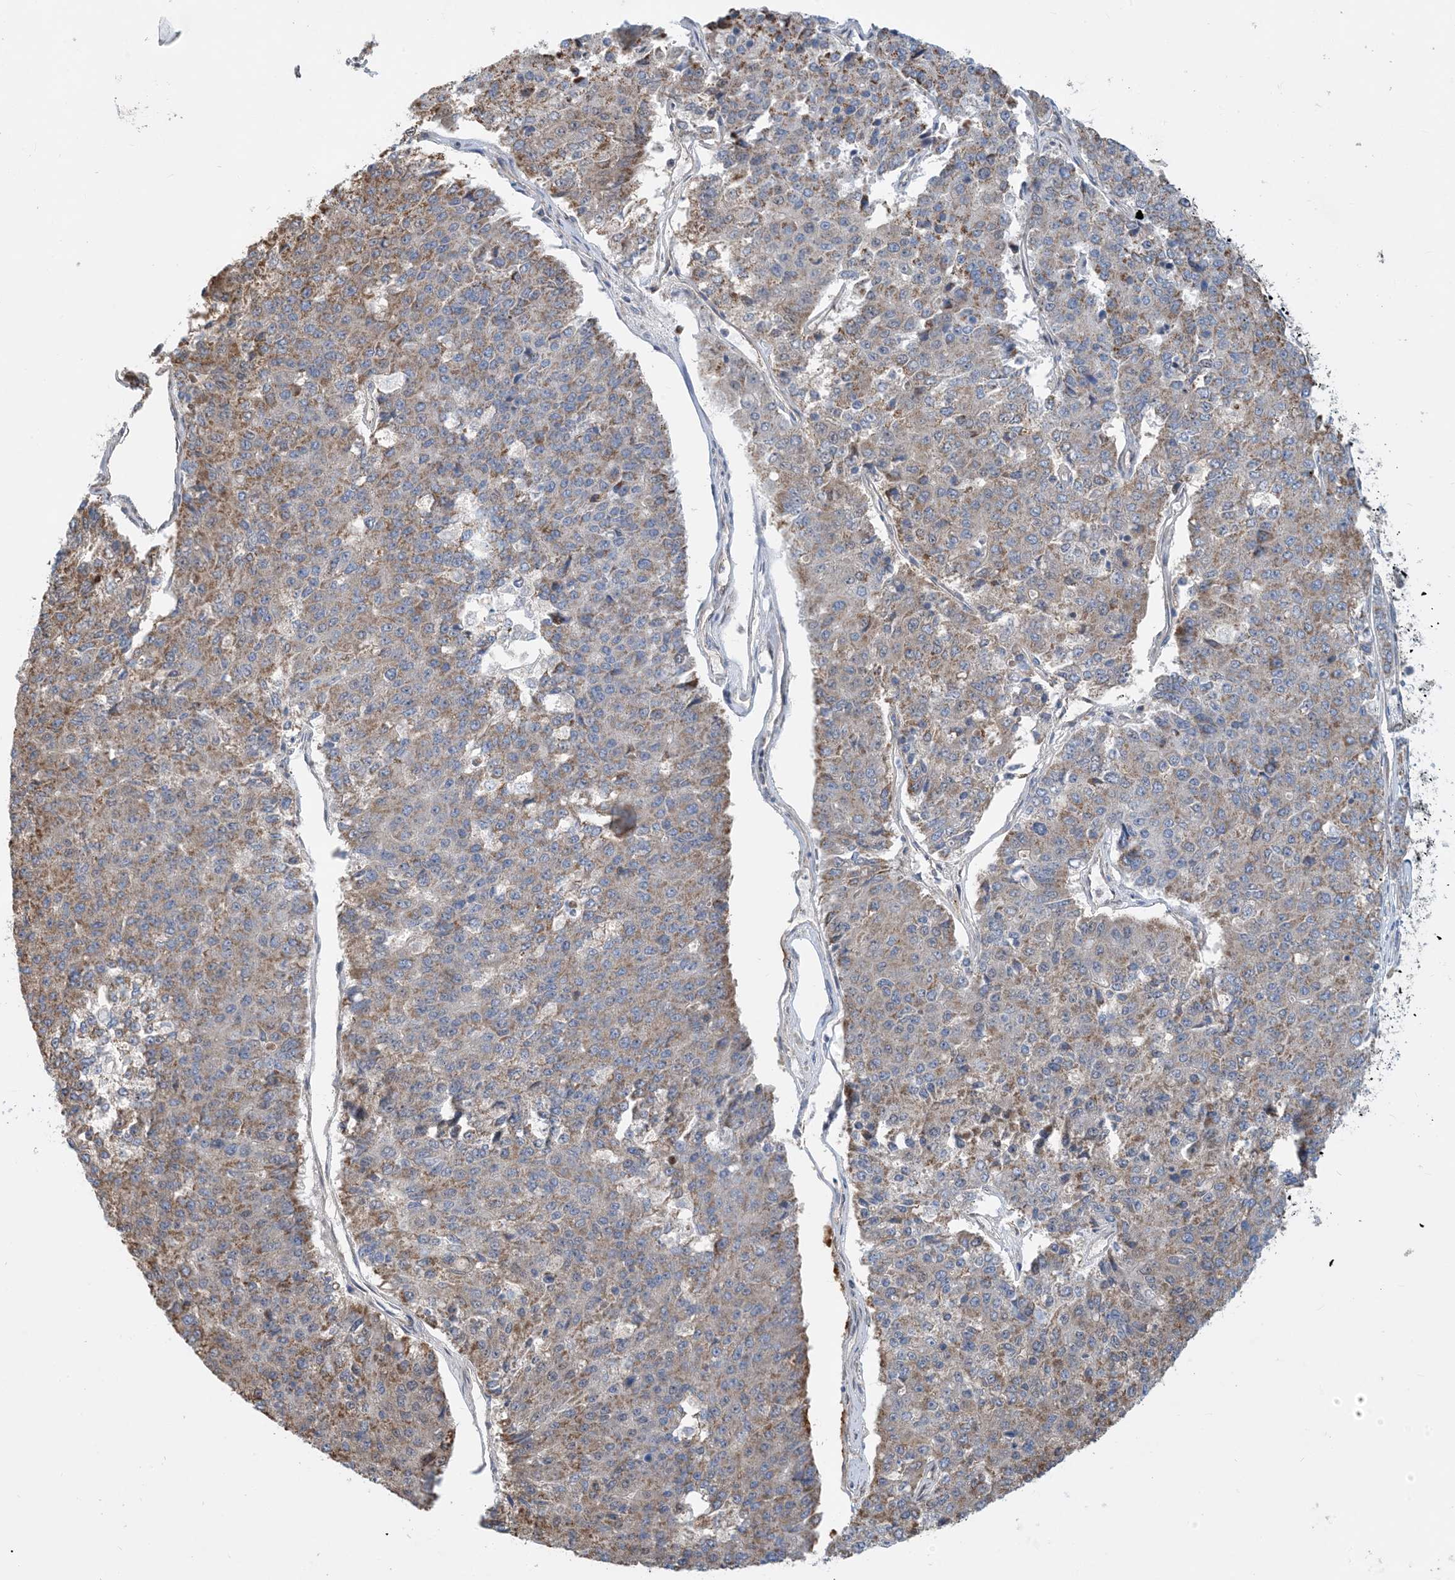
{"staining": {"intensity": "weak", "quantity": ">75%", "location": "cytoplasmic/membranous"}, "tissue": "pancreatic cancer", "cell_type": "Tumor cells", "image_type": "cancer", "snomed": [{"axis": "morphology", "description": "Adenocarcinoma, NOS"}, {"axis": "topography", "description": "Pancreas"}], "caption": "Tumor cells exhibit low levels of weak cytoplasmic/membranous positivity in approximately >75% of cells in human pancreatic cancer (adenocarcinoma).", "gene": "PCDHGA1", "patient": {"sex": "male", "age": 50}}